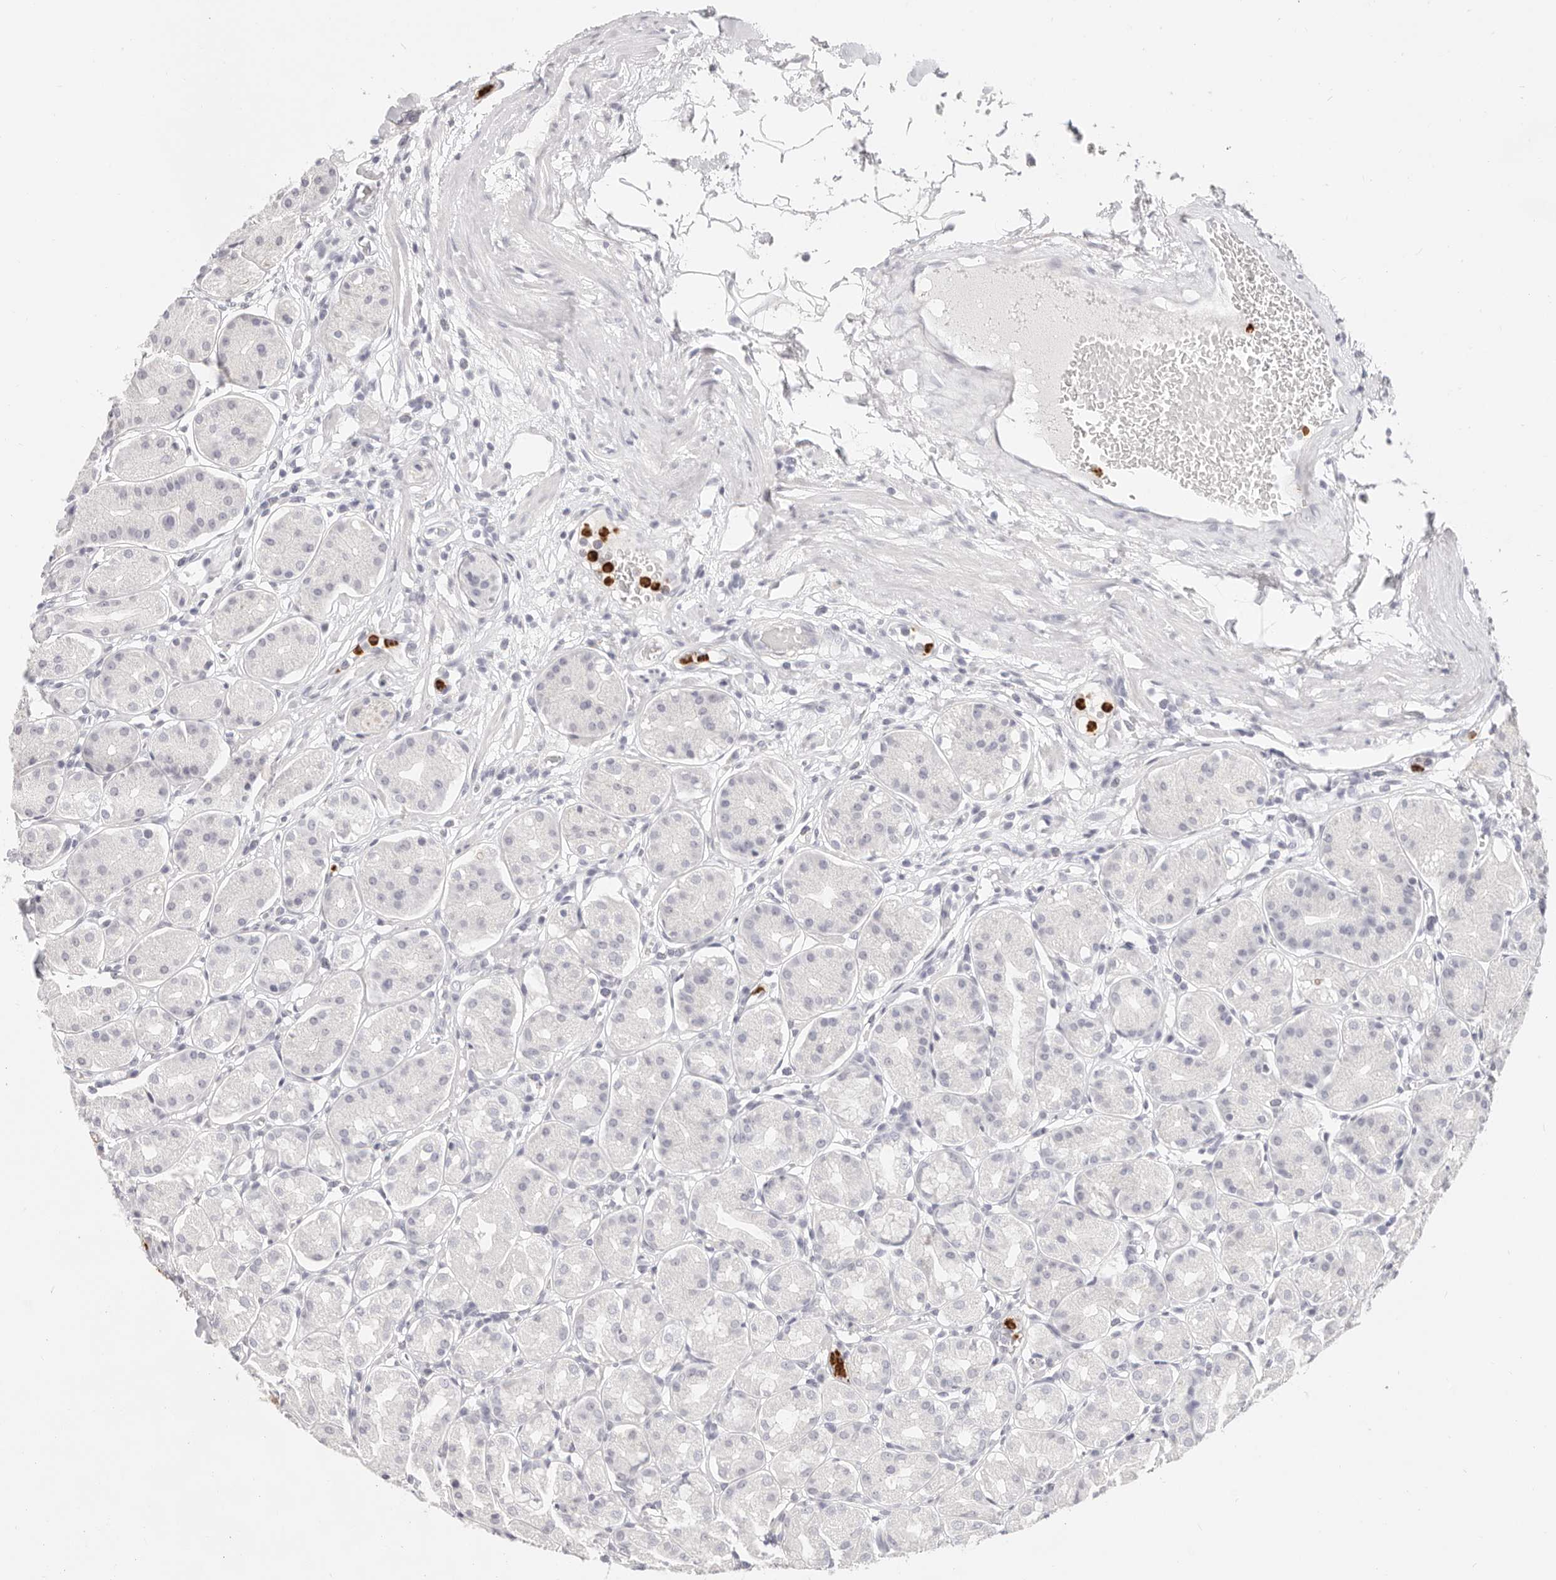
{"staining": {"intensity": "negative", "quantity": "none", "location": "none"}, "tissue": "stomach", "cell_type": "Glandular cells", "image_type": "normal", "snomed": [{"axis": "morphology", "description": "Normal tissue, NOS"}, {"axis": "topography", "description": "Stomach"}, {"axis": "topography", "description": "Stomach, lower"}], "caption": "Immunohistochemistry photomicrograph of benign stomach: stomach stained with DAB (3,3'-diaminobenzidine) exhibits no significant protein positivity in glandular cells. (DAB (3,3'-diaminobenzidine) immunohistochemistry with hematoxylin counter stain).", "gene": "CAMP", "patient": {"sex": "female", "age": 56}}